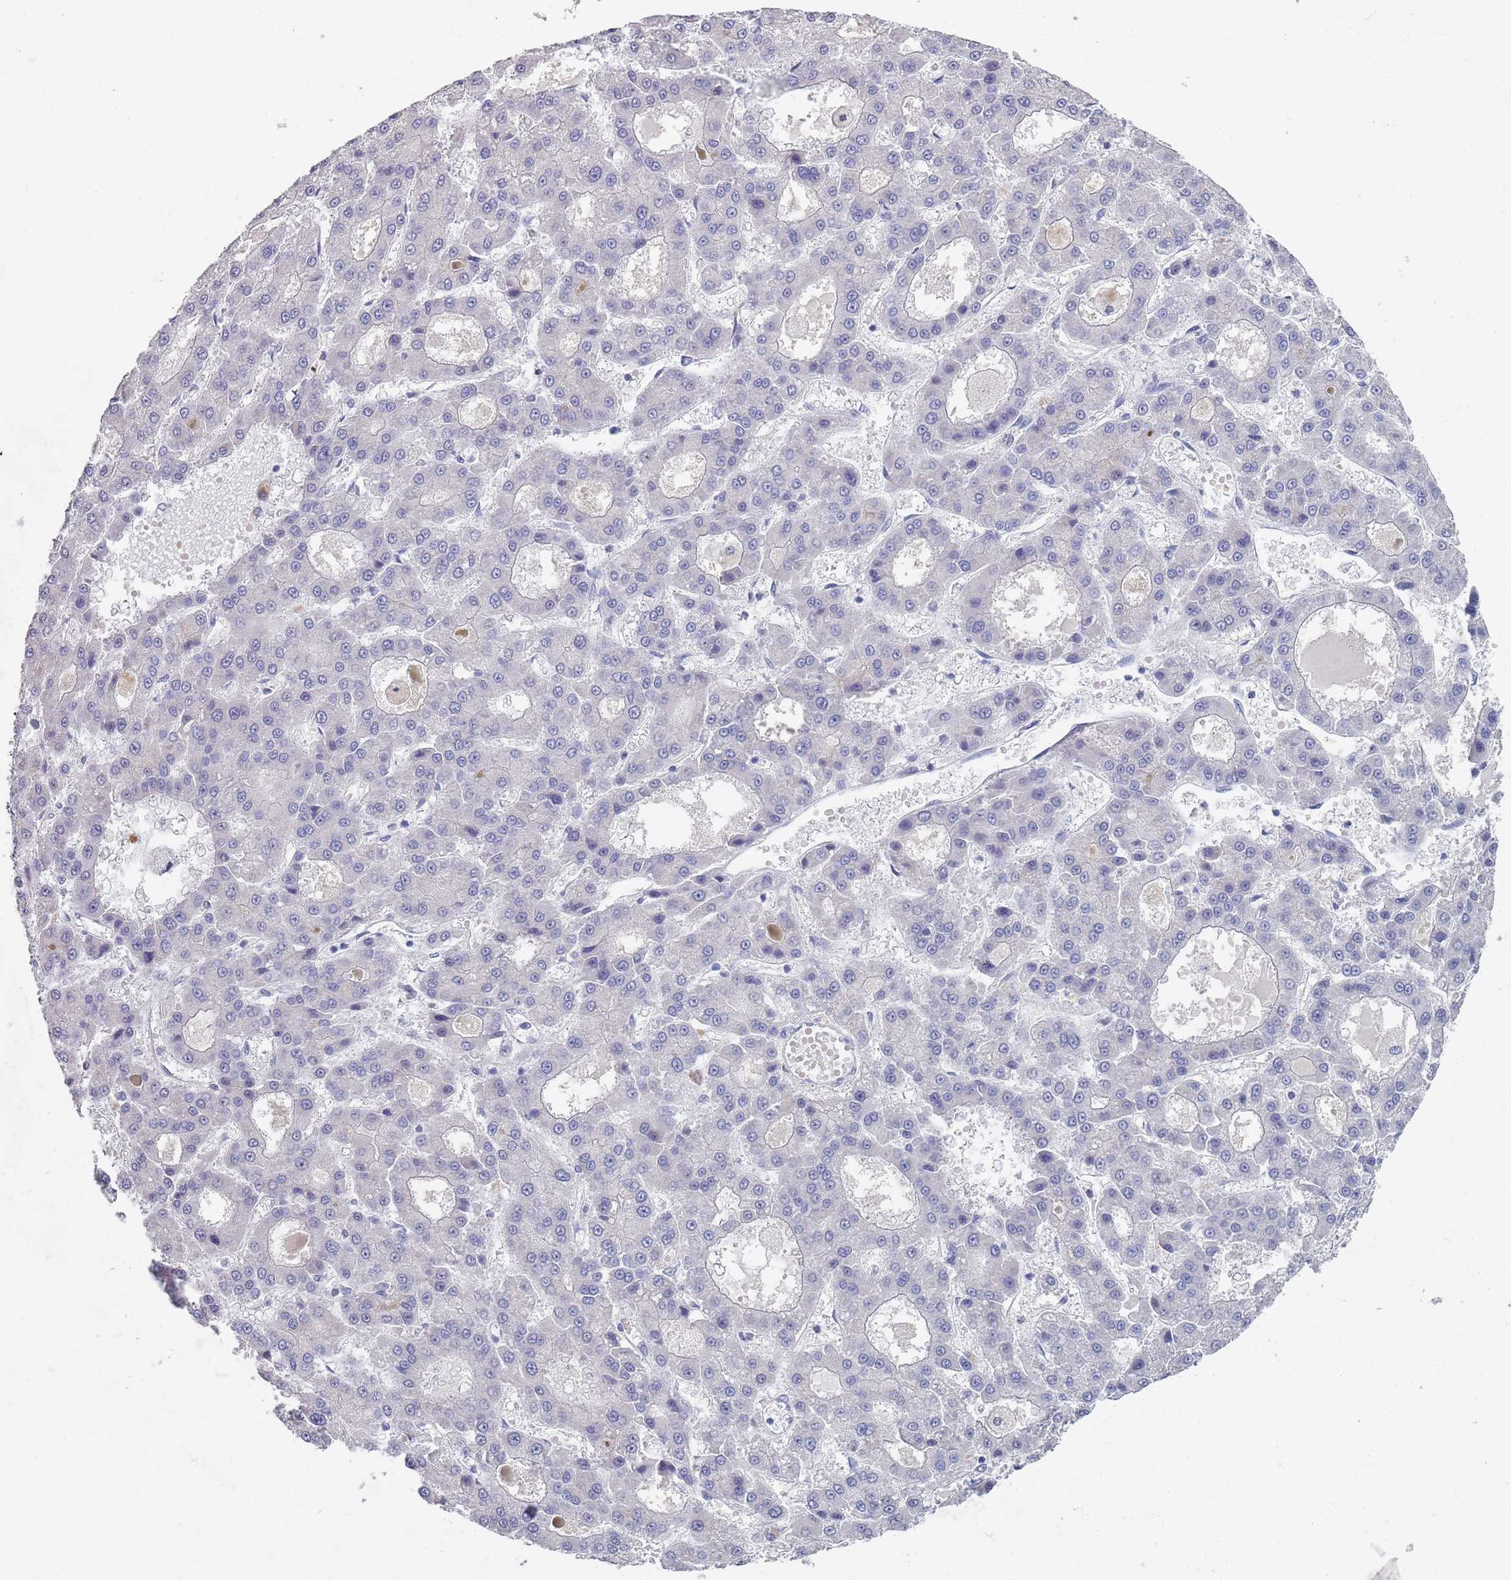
{"staining": {"intensity": "negative", "quantity": "none", "location": "none"}, "tissue": "liver cancer", "cell_type": "Tumor cells", "image_type": "cancer", "snomed": [{"axis": "morphology", "description": "Carcinoma, Hepatocellular, NOS"}, {"axis": "topography", "description": "Liver"}], "caption": "High magnification brightfield microscopy of liver cancer stained with DAB (brown) and counterstained with hematoxylin (blue): tumor cells show no significant staining.", "gene": "SAMD1", "patient": {"sex": "male", "age": 70}}